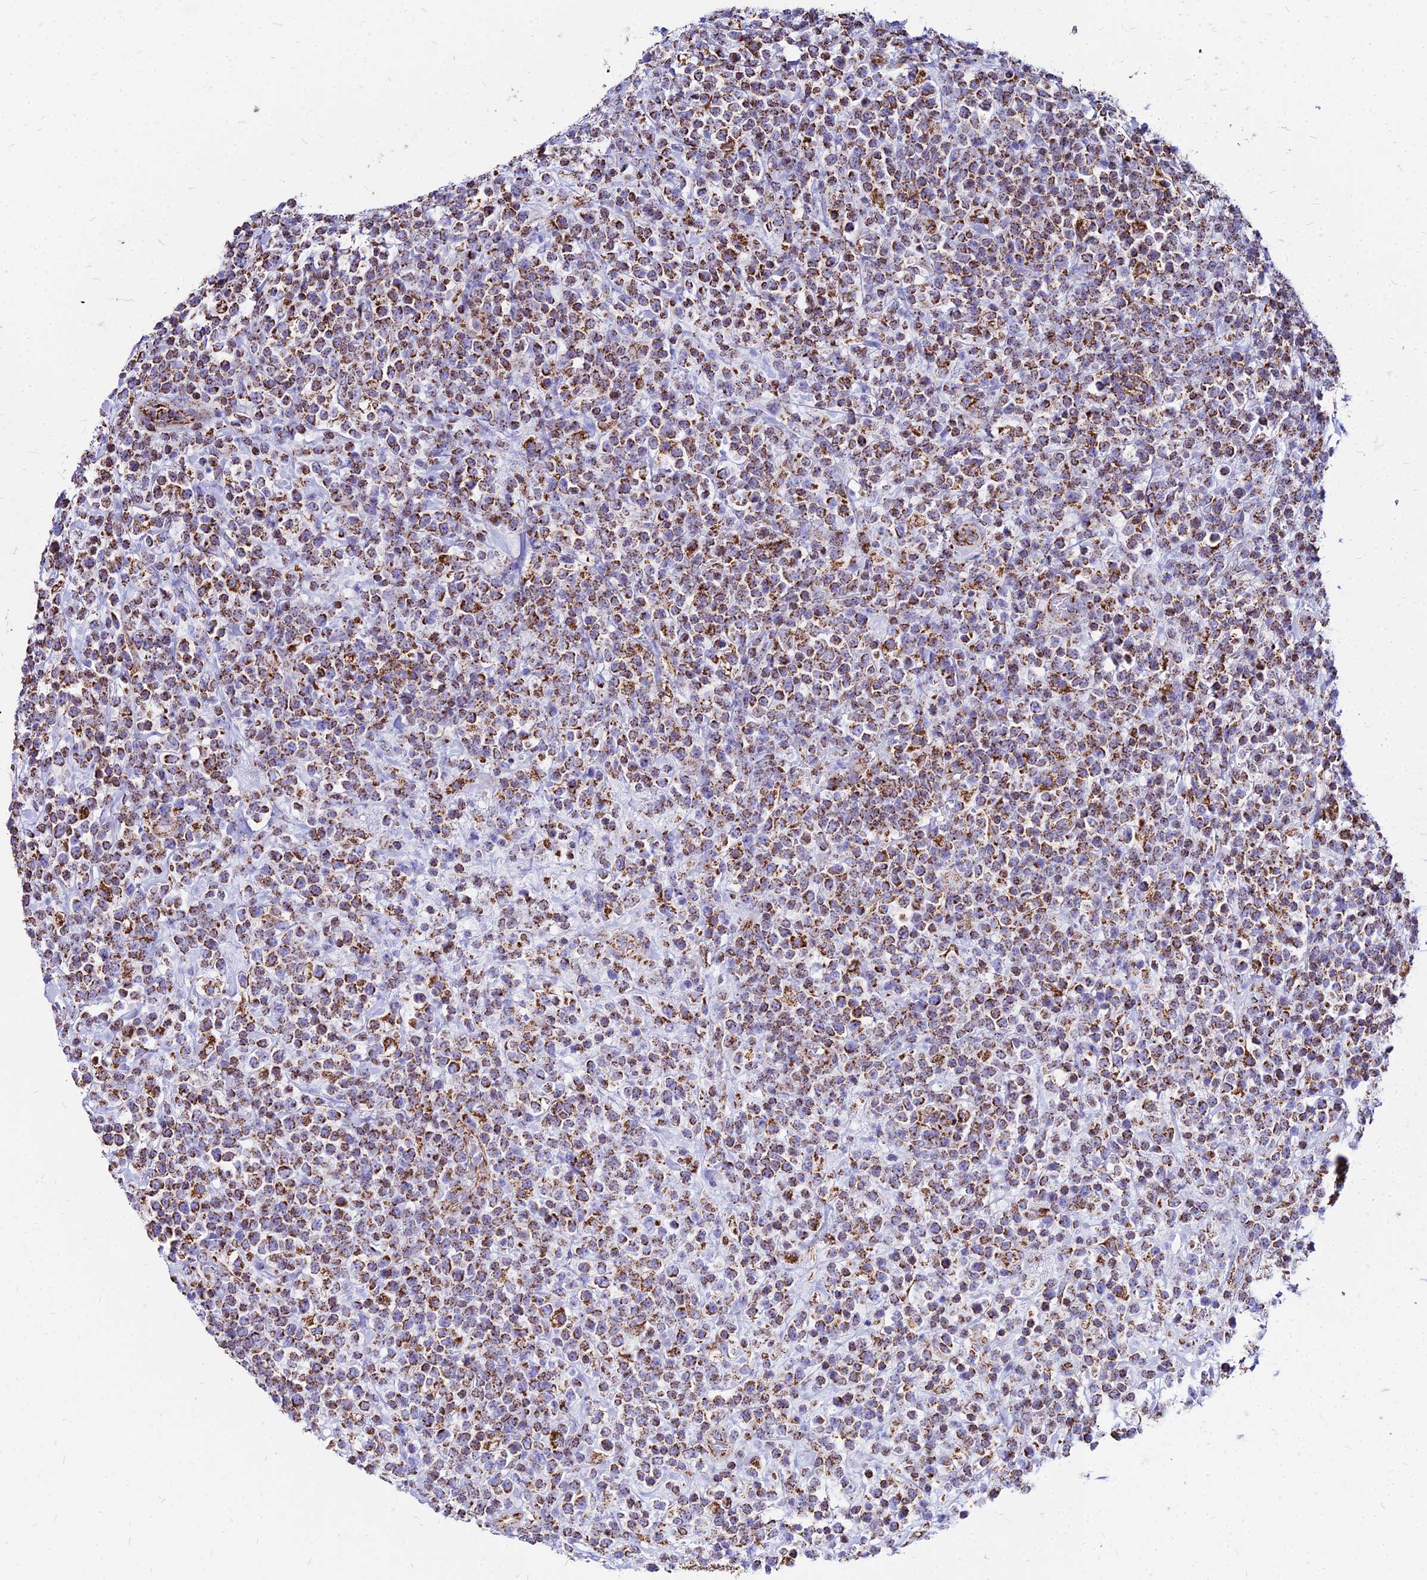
{"staining": {"intensity": "moderate", "quantity": ">75%", "location": "cytoplasmic/membranous"}, "tissue": "lymphoma", "cell_type": "Tumor cells", "image_type": "cancer", "snomed": [{"axis": "morphology", "description": "Malignant lymphoma, non-Hodgkin's type, High grade"}, {"axis": "topography", "description": "Colon"}], "caption": "This micrograph exhibits immunohistochemistry (IHC) staining of human malignant lymphoma, non-Hodgkin's type (high-grade), with medium moderate cytoplasmic/membranous positivity in approximately >75% of tumor cells.", "gene": "DLD", "patient": {"sex": "female", "age": 53}}